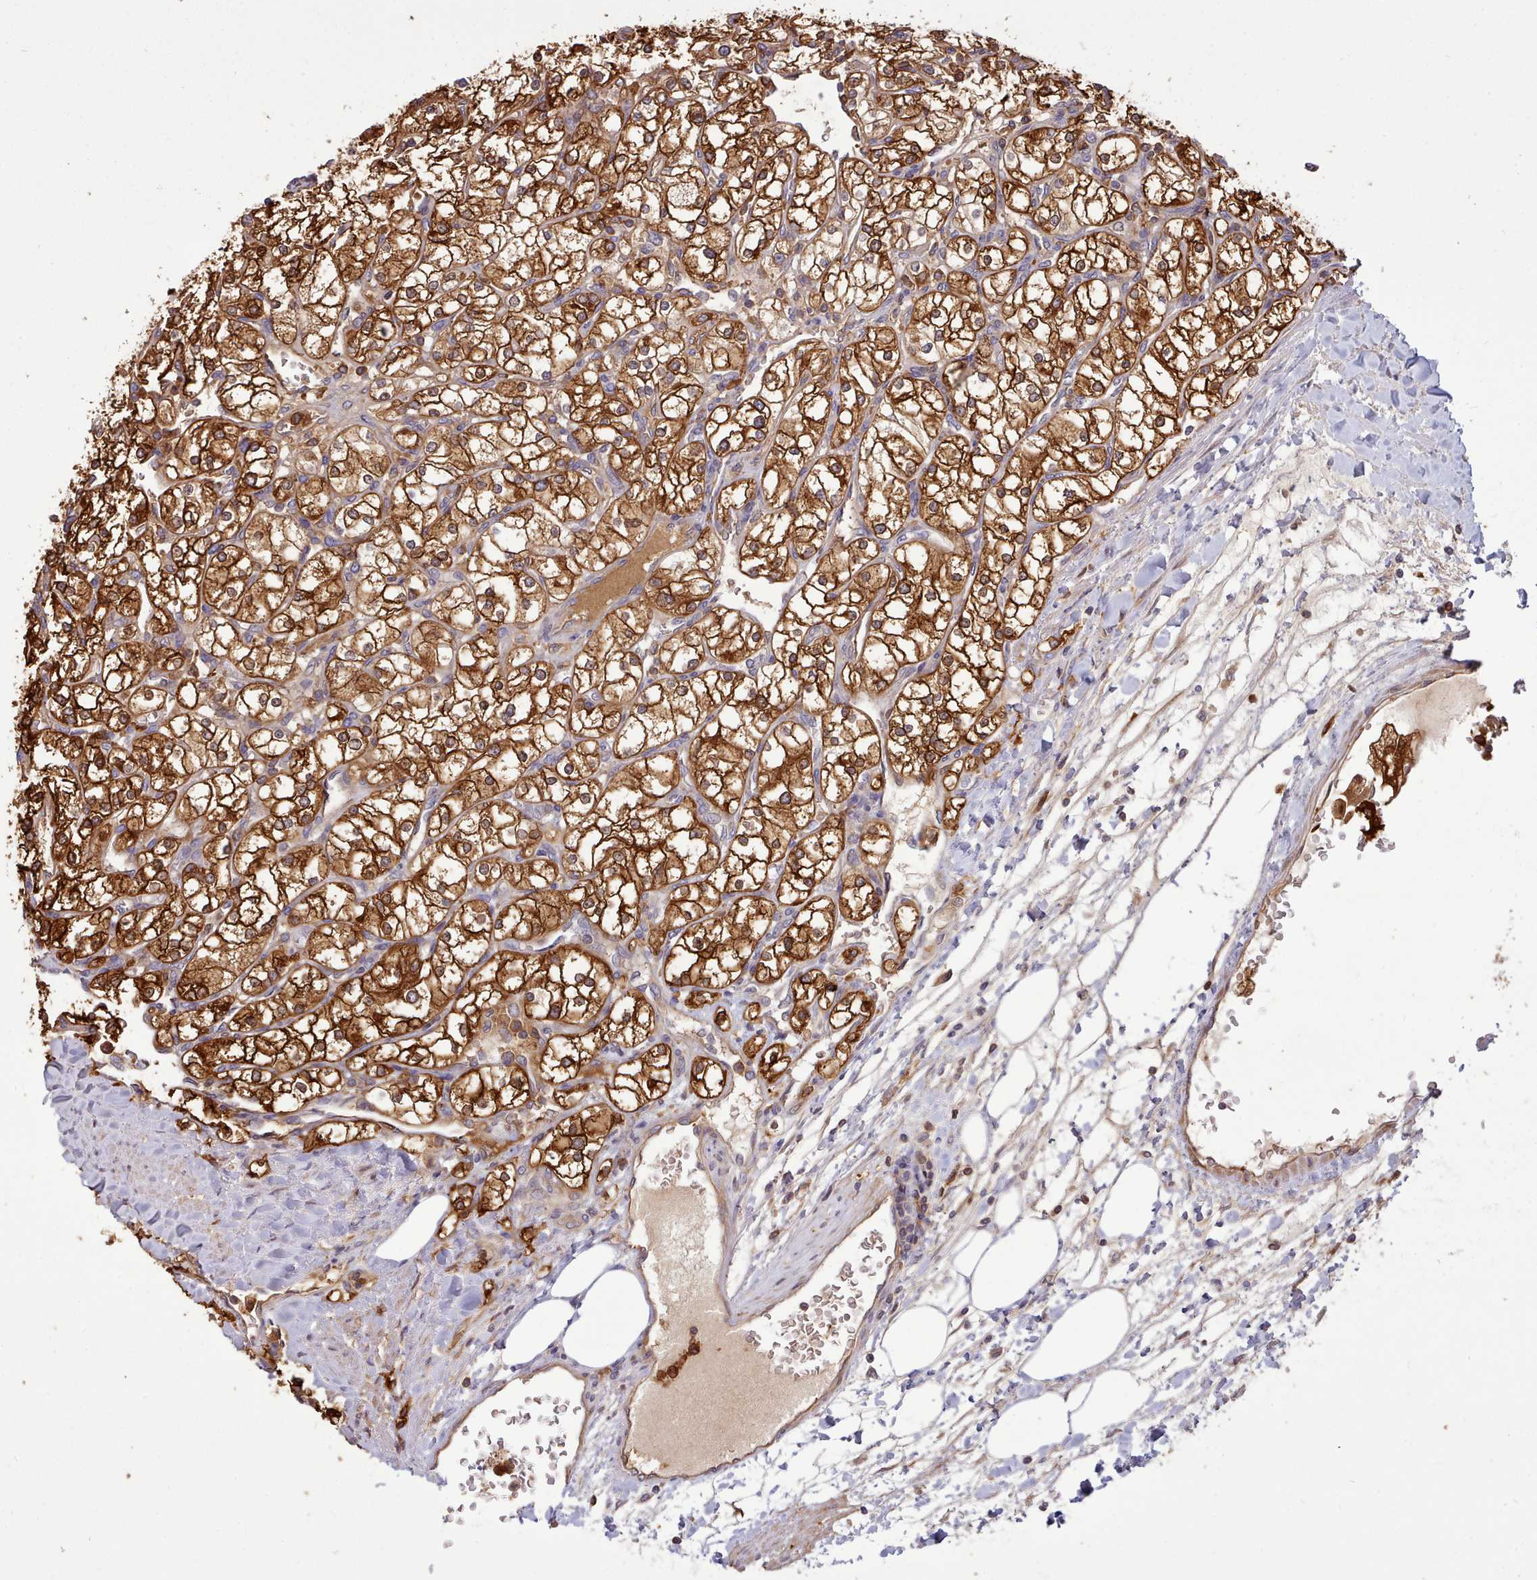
{"staining": {"intensity": "strong", "quantity": ">75%", "location": "cytoplasmic/membranous"}, "tissue": "renal cancer", "cell_type": "Tumor cells", "image_type": "cancer", "snomed": [{"axis": "morphology", "description": "Adenocarcinoma, NOS"}, {"axis": "topography", "description": "Kidney"}], "caption": "Renal cancer tissue exhibits strong cytoplasmic/membranous positivity in approximately >75% of tumor cells, visualized by immunohistochemistry.", "gene": "SLC4A9", "patient": {"sex": "male", "age": 80}}